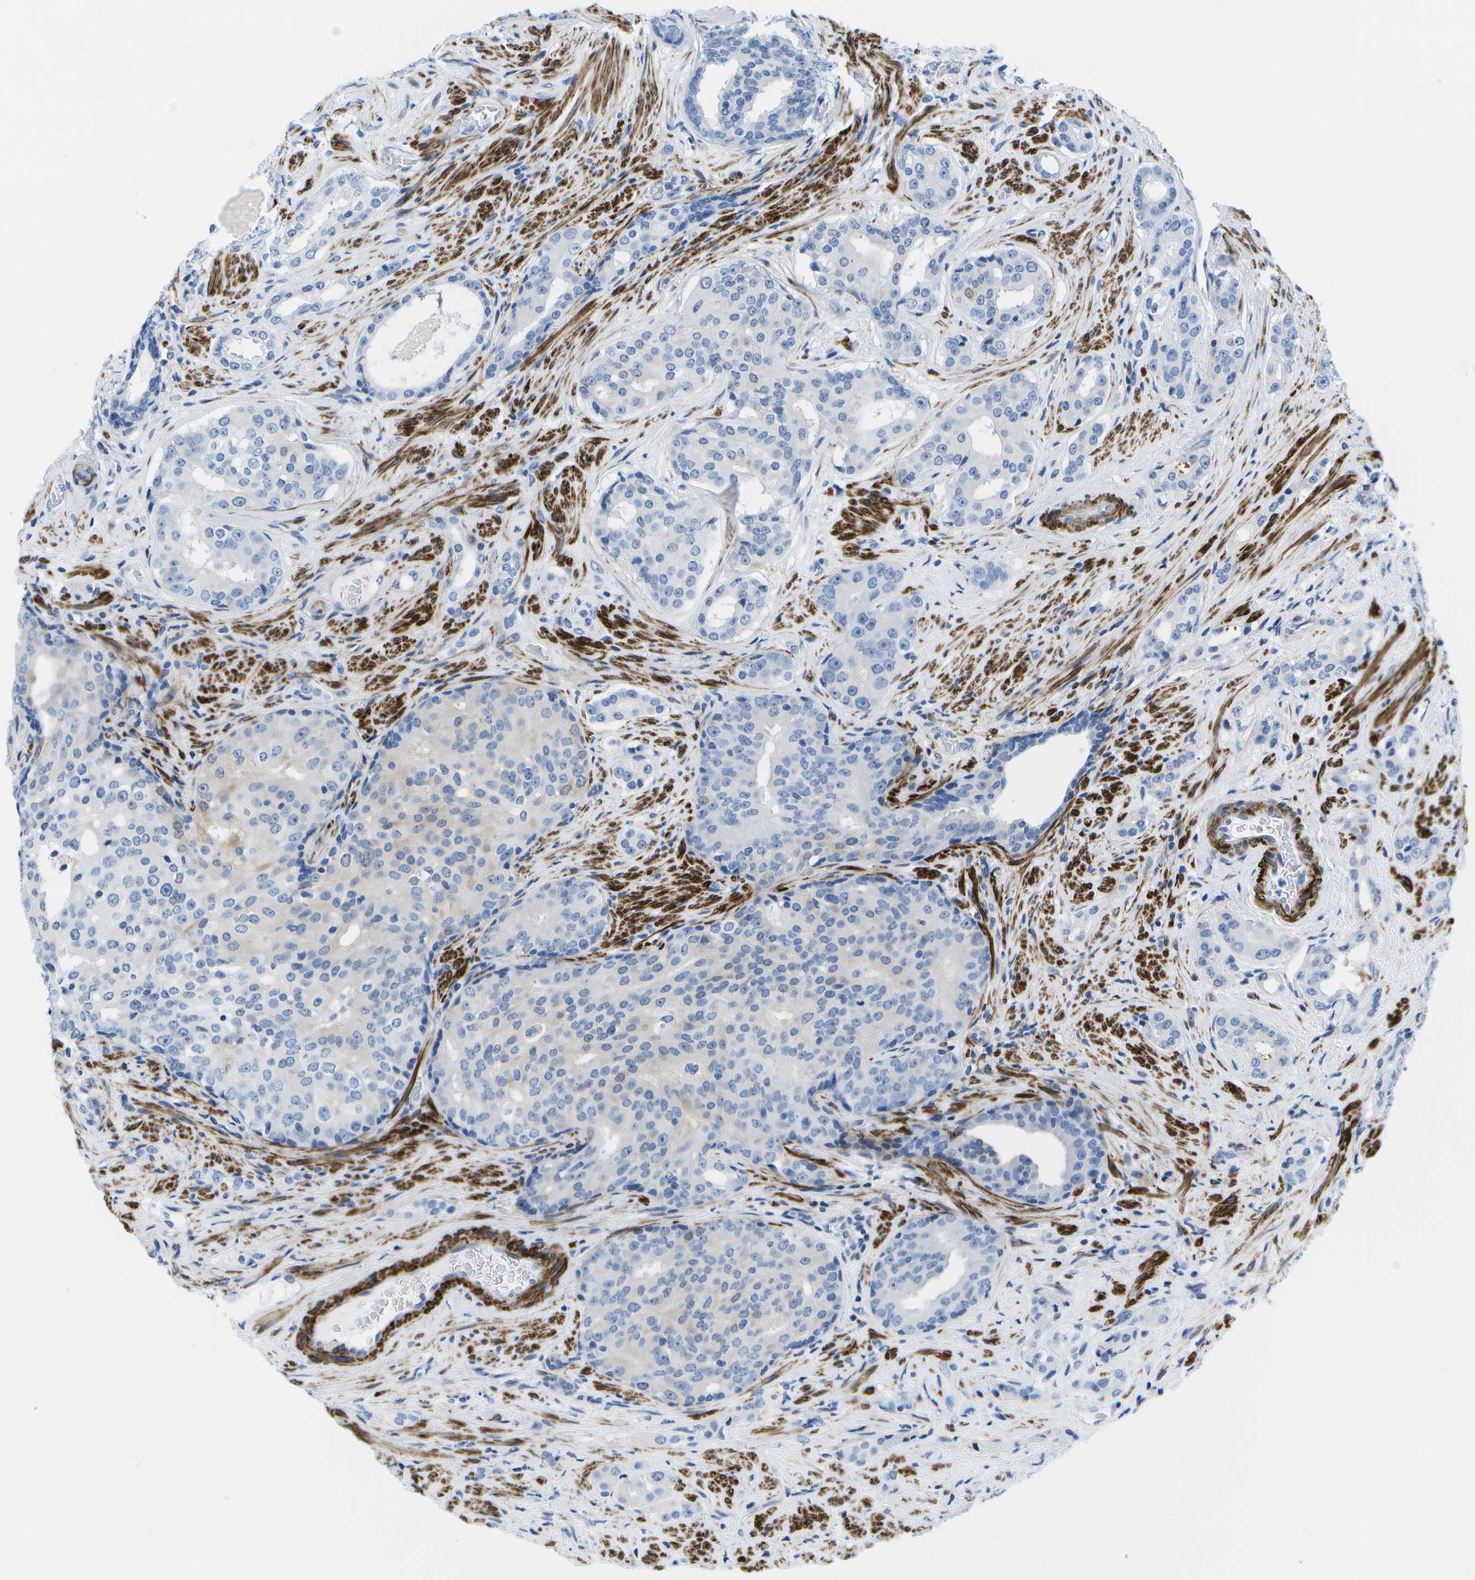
{"staining": {"intensity": "negative", "quantity": "none", "location": "none"}, "tissue": "prostate cancer", "cell_type": "Tumor cells", "image_type": "cancer", "snomed": [{"axis": "morphology", "description": "Adenocarcinoma, High grade"}, {"axis": "topography", "description": "Prostate"}], "caption": "The photomicrograph displays no staining of tumor cells in prostate adenocarcinoma (high-grade).", "gene": "ADGRG6", "patient": {"sex": "male", "age": 71}}